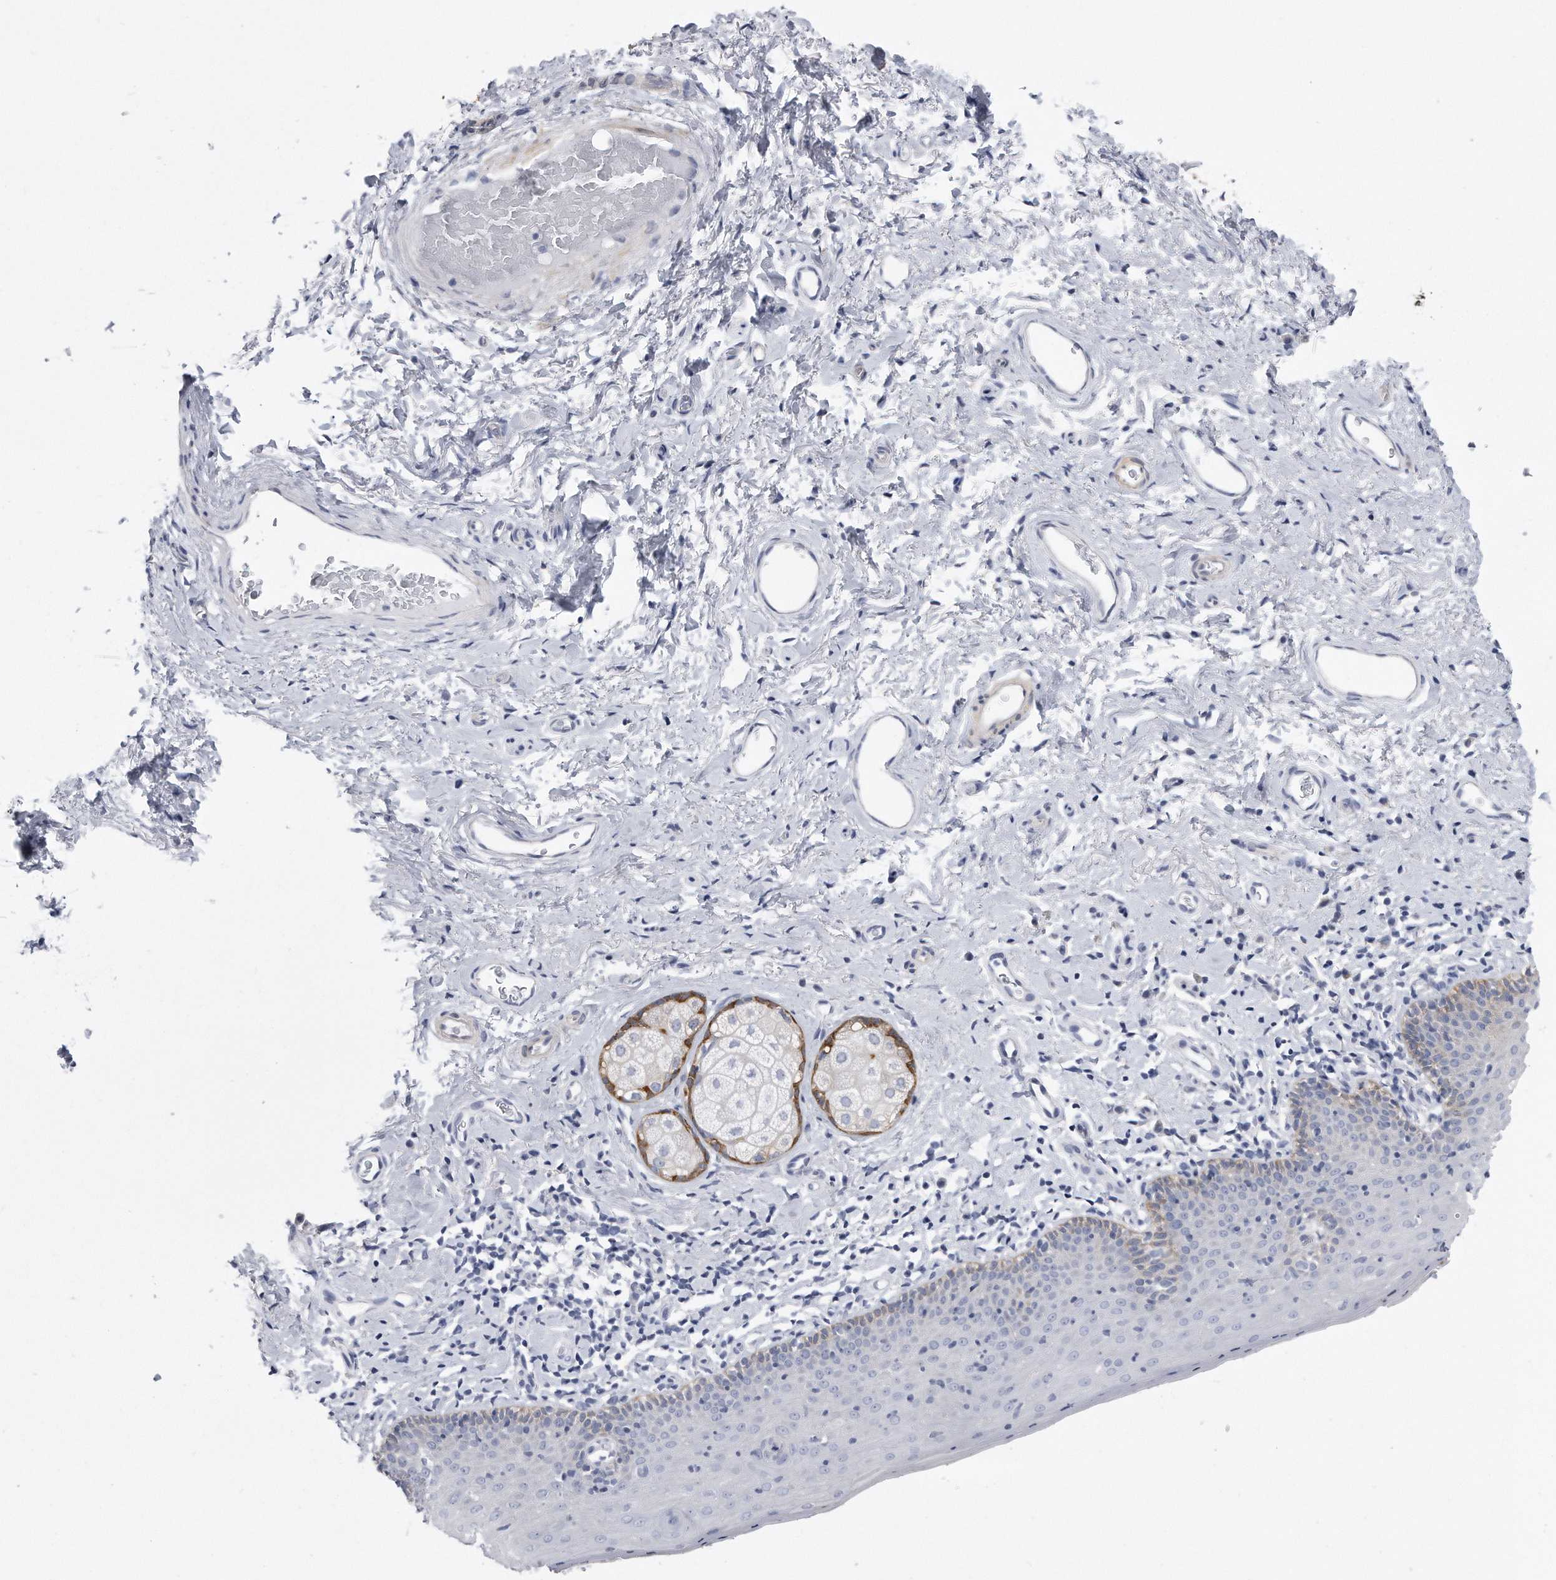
{"staining": {"intensity": "weak", "quantity": "<25%", "location": "cytoplasmic/membranous"}, "tissue": "skin", "cell_type": "Epidermal cells", "image_type": "normal", "snomed": [{"axis": "morphology", "description": "Normal tissue, NOS"}, {"axis": "topography", "description": "Vulva"}], "caption": "This is an immunohistochemistry micrograph of benign human skin. There is no expression in epidermal cells.", "gene": "PYGB", "patient": {"sex": "female", "age": 66}}